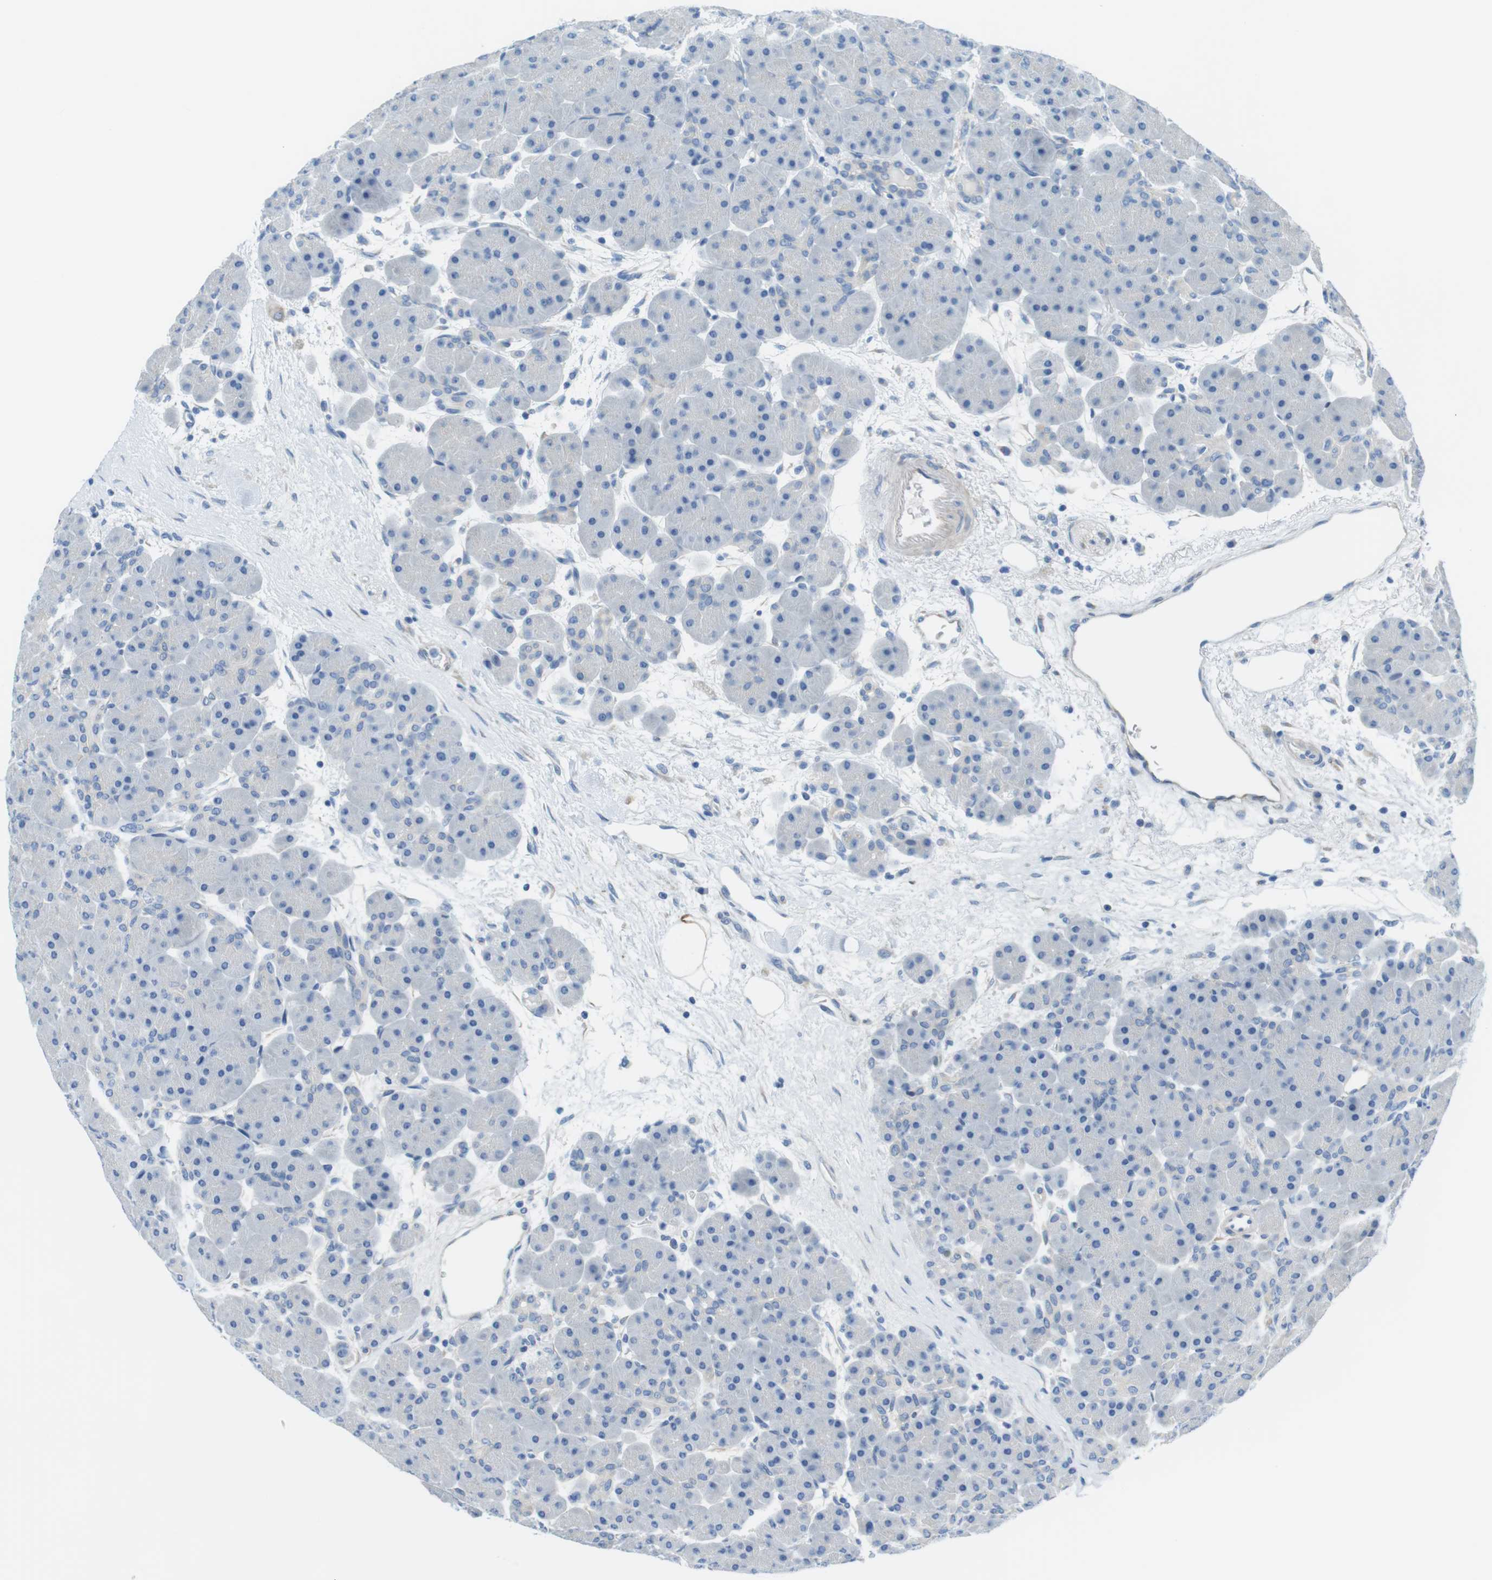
{"staining": {"intensity": "moderate", "quantity": "<25%", "location": "cytoplasmic/membranous"}, "tissue": "pancreas", "cell_type": "Exocrine glandular cells", "image_type": "normal", "snomed": [{"axis": "morphology", "description": "Normal tissue, NOS"}, {"axis": "topography", "description": "Pancreas"}], "caption": "Human pancreas stained for a protein (brown) displays moderate cytoplasmic/membranous positive positivity in approximately <25% of exocrine glandular cells.", "gene": "CDH8", "patient": {"sex": "male", "age": 66}}